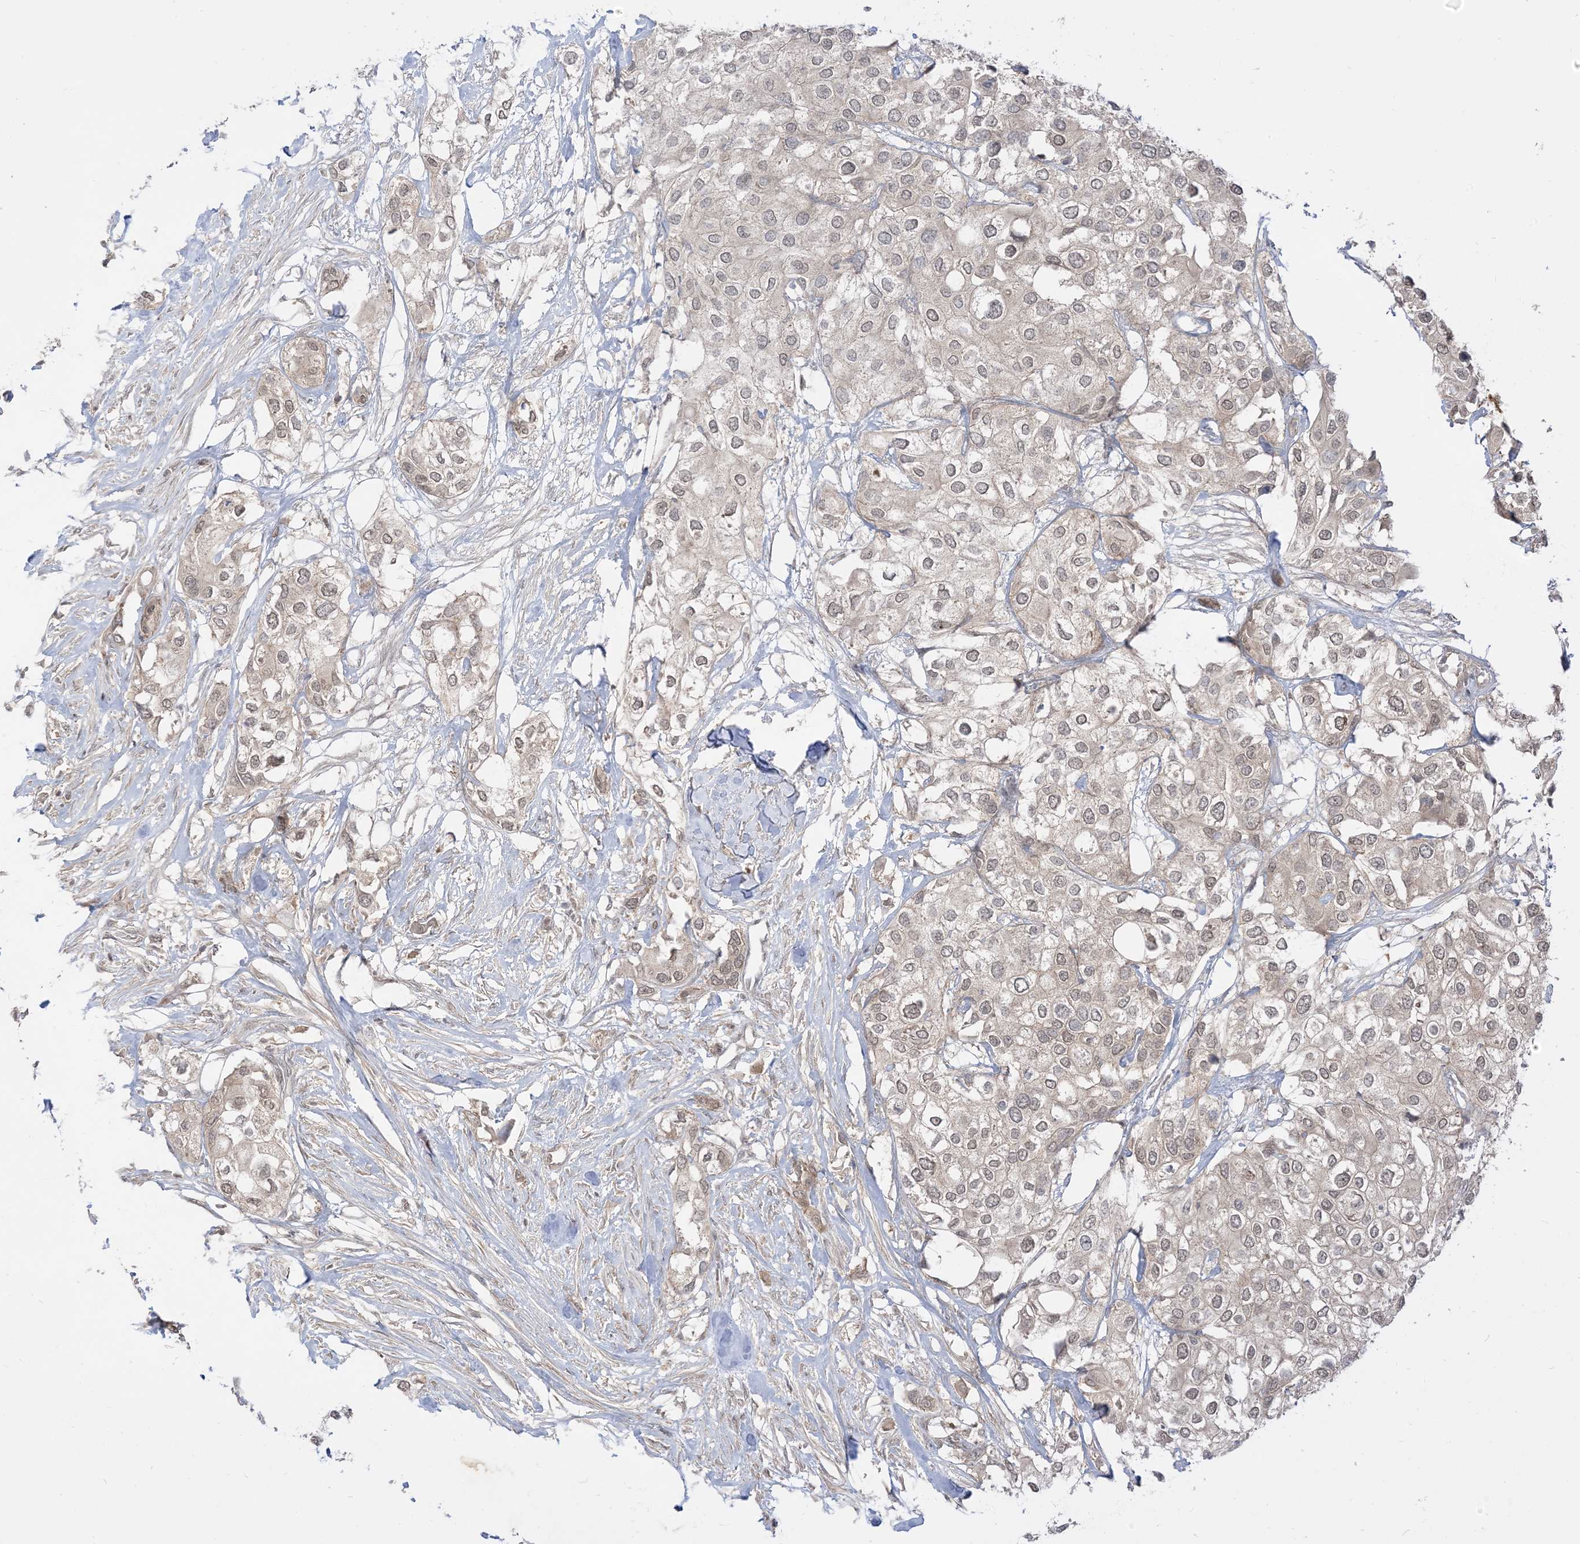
{"staining": {"intensity": "weak", "quantity": "<25%", "location": "nuclear"}, "tissue": "urothelial cancer", "cell_type": "Tumor cells", "image_type": "cancer", "snomed": [{"axis": "morphology", "description": "Urothelial carcinoma, High grade"}, {"axis": "topography", "description": "Urinary bladder"}], "caption": "Immunohistochemical staining of urothelial cancer displays no significant staining in tumor cells.", "gene": "TBCC", "patient": {"sex": "male", "age": 64}}